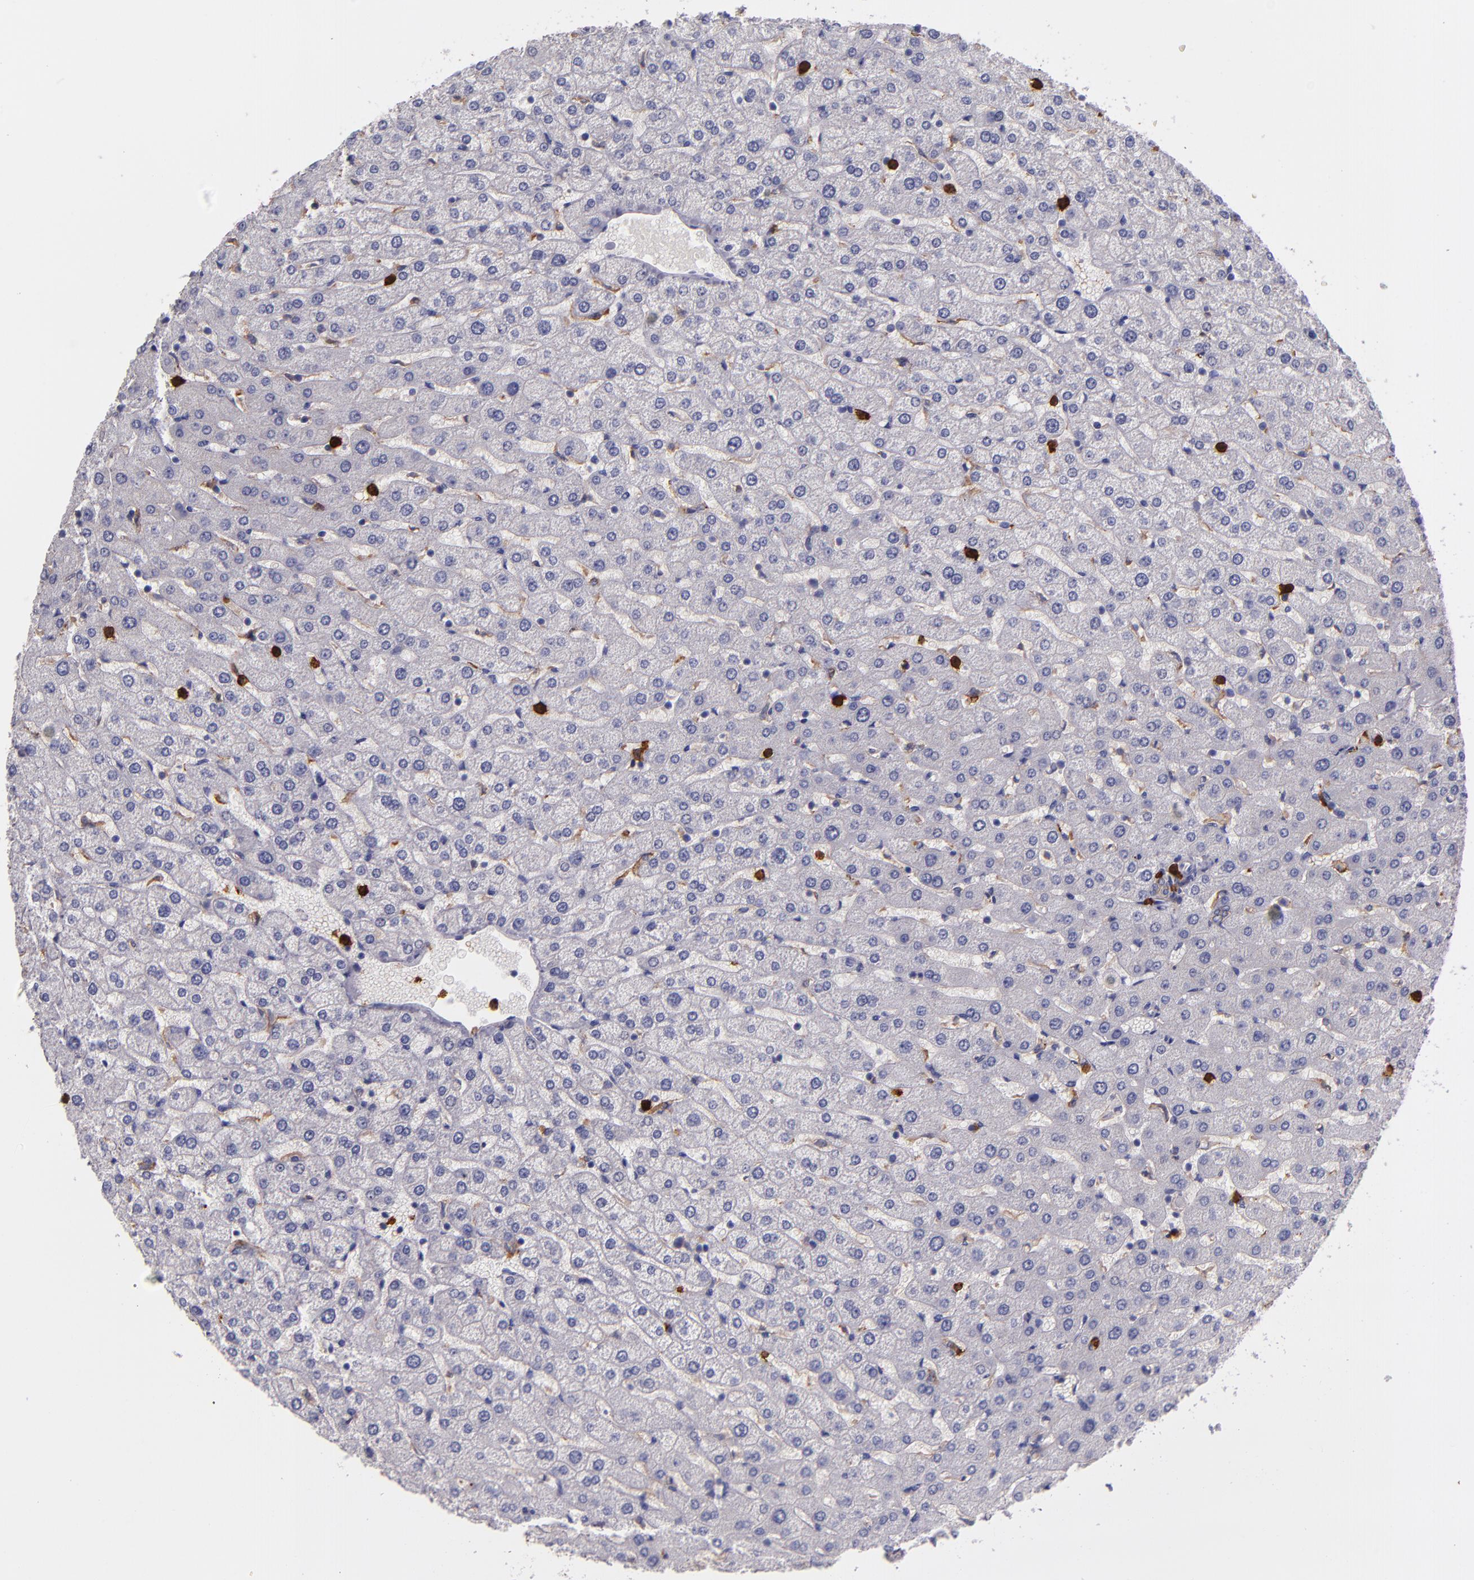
{"staining": {"intensity": "negative", "quantity": "none", "location": "none"}, "tissue": "liver", "cell_type": "Hepatocytes", "image_type": "normal", "snomed": [{"axis": "morphology", "description": "Normal tissue, NOS"}, {"axis": "morphology", "description": "Fibrosis, NOS"}, {"axis": "topography", "description": "Liver"}], "caption": "A photomicrograph of liver stained for a protein shows no brown staining in hepatocytes. The staining is performed using DAB brown chromogen with nuclei counter-stained in using hematoxylin.", "gene": "C5AR1", "patient": {"sex": "female", "age": 29}}